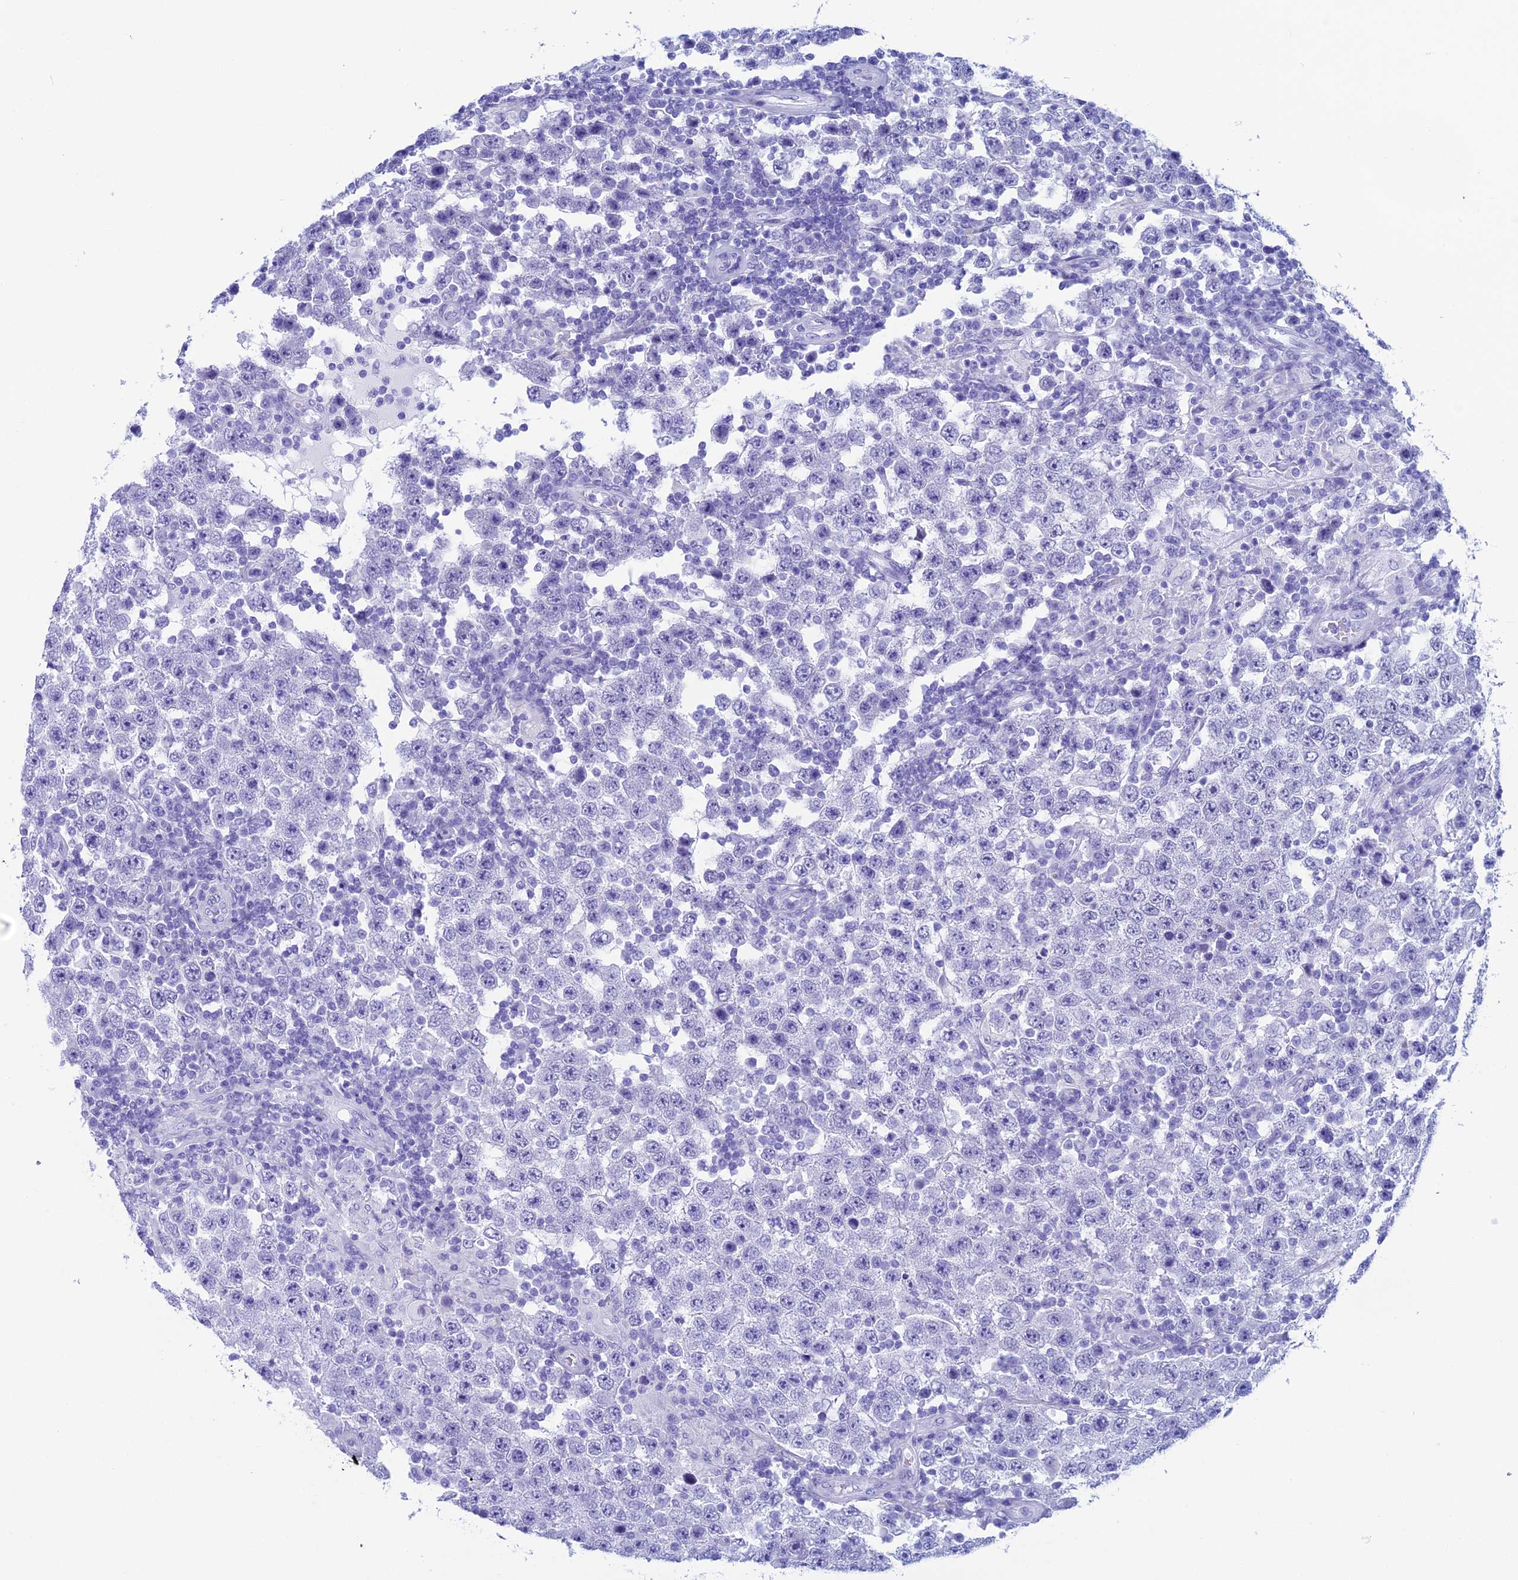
{"staining": {"intensity": "negative", "quantity": "none", "location": "none"}, "tissue": "testis cancer", "cell_type": "Tumor cells", "image_type": "cancer", "snomed": [{"axis": "morphology", "description": "Normal tissue, NOS"}, {"axis": "morphology", "description": "Urothelial carcinoma, High grade"}, {"axis": "morphology", "description": "Seminoma, NOS"}, {"axis": "morphology", "description": "Carcinoma, Embryonal, NOS"}, {"axis": "topography", "description": "Urinary bladder"}, {"axis": "topography", "description": "Testis"}], "caption": "This micrograph is of seminoma (testis) stained with immunohistochemistry (IHC) to label a protein in brown with the nuclei are counter-stained blue. There is no staining in tumor cells.", "gene": "FAM169A", "patient": {"sex": "male", "age": 41}}